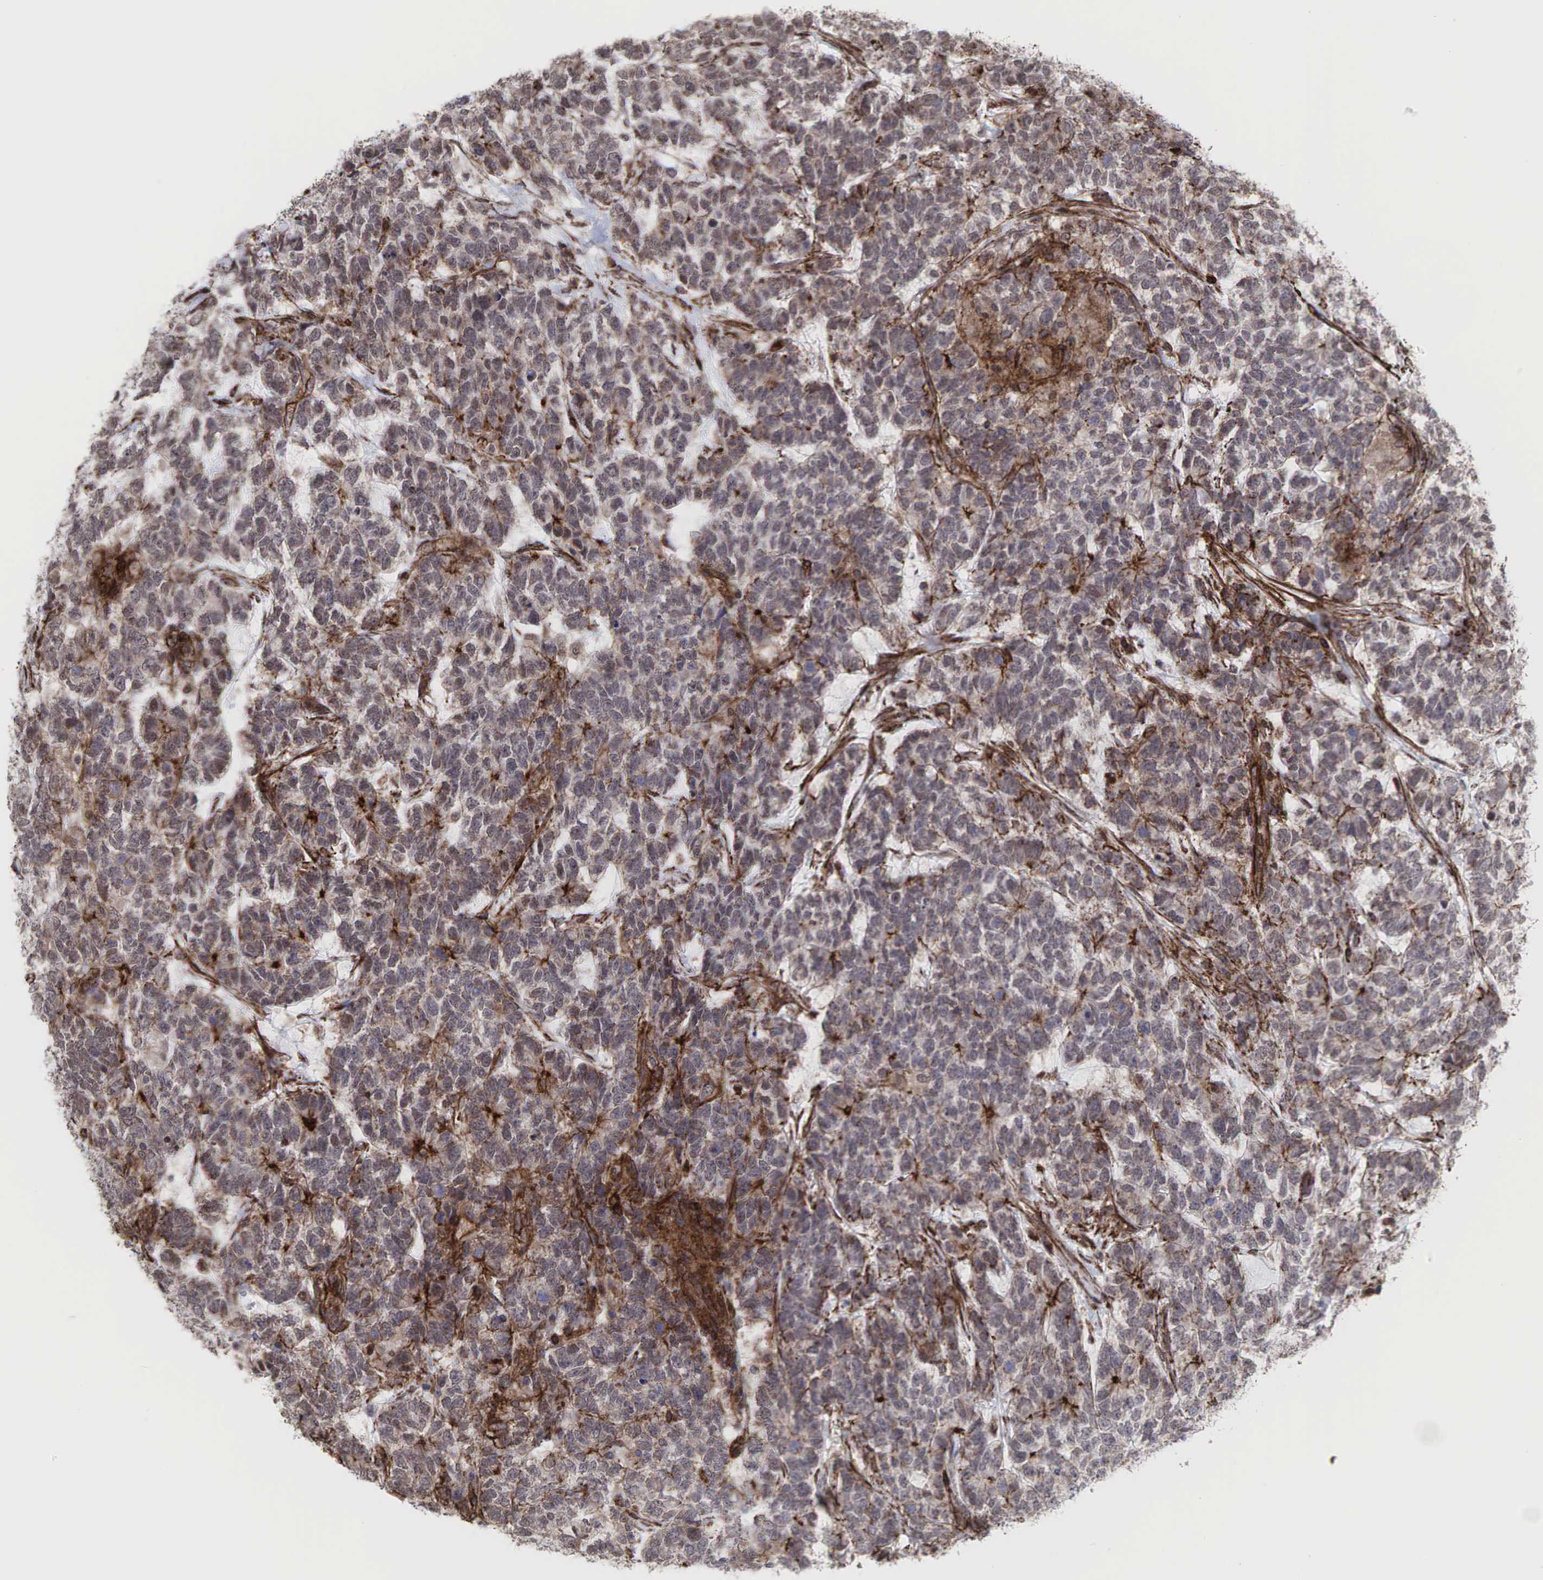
{"staining": {"intensity": "negative", "quantity": "none", "location": "none"}, "tissue": "testis cancer", "cell_type": "Tumor cells", "image_type": "cancer", "snomed": [{"axis": "morphology", "description": "Carcinoma, Embryonal, NOS"}, {"axis": "topography", "description": "Testis"}], "caption": "Immunohistochemistry (IHC) of testis cancer reveals no expression in tumor cells. (Stains: DAB (3,3'-diaminobenzidine) IHC with hematoxylin counter stain, Microscopy: brightfield microscopy at high magnification).", "gene": "GPRASP1", "patient": {"sex": "male", "age": 26}}